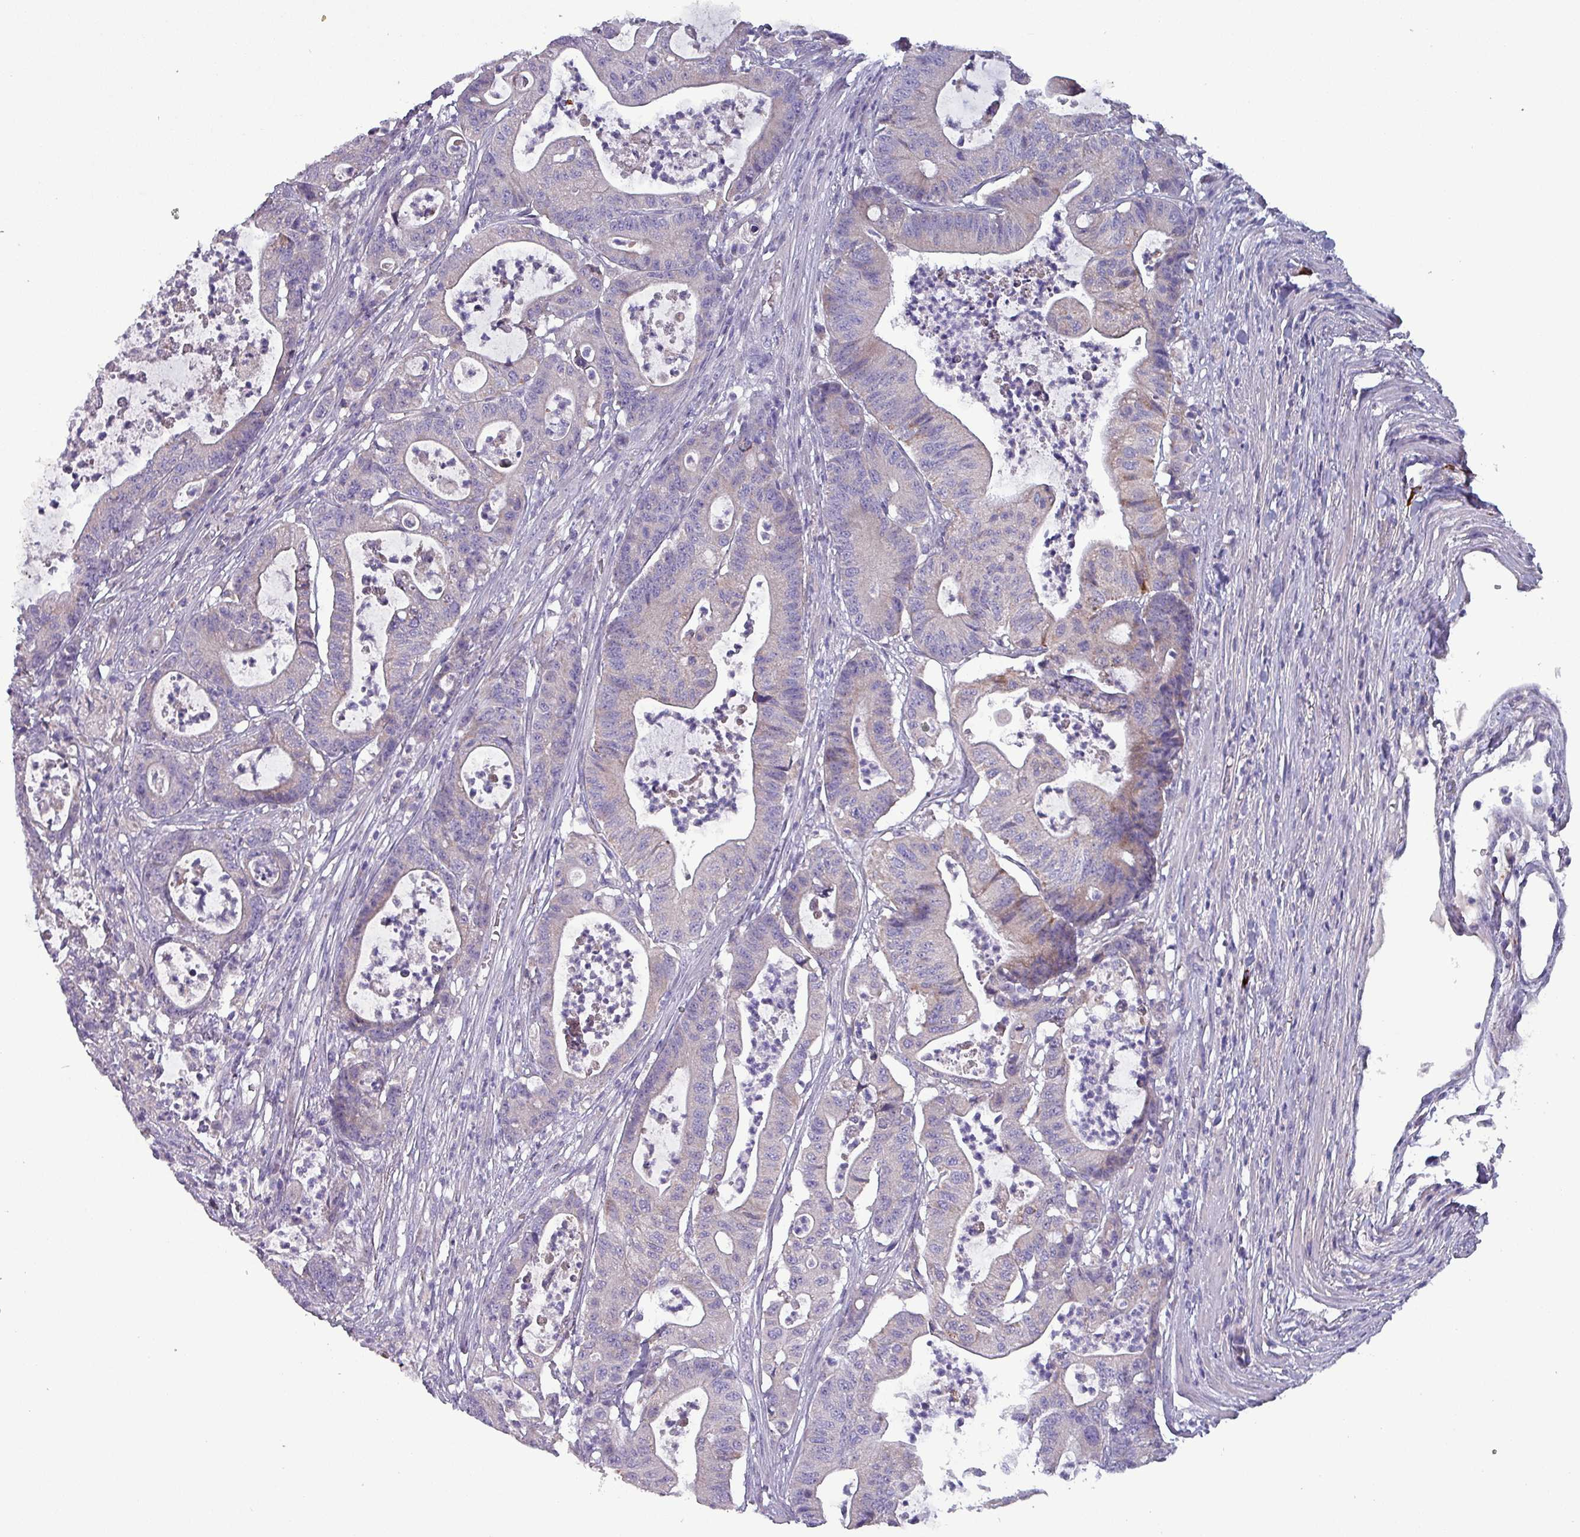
{"staining": {"intensity": "negative", "quantity": "none", "location": "none"}, "tissue": "colorectal cancer", "cell_type": "Tumor cells", "image_type": "cancer", "snomed": [{"axis": "morphology", "description": "Adenocarcinoma, NOS"}, {"axis": "topography", "description": "Colon"}], "caption": "High power microscopy histopathology image of an IHC histopathology image of colorectal adenocarcinoma, revealing no significant expression in tumor cells.", "gene": "HSD3B7", "patient": {"sex": "female", "age": 84}}